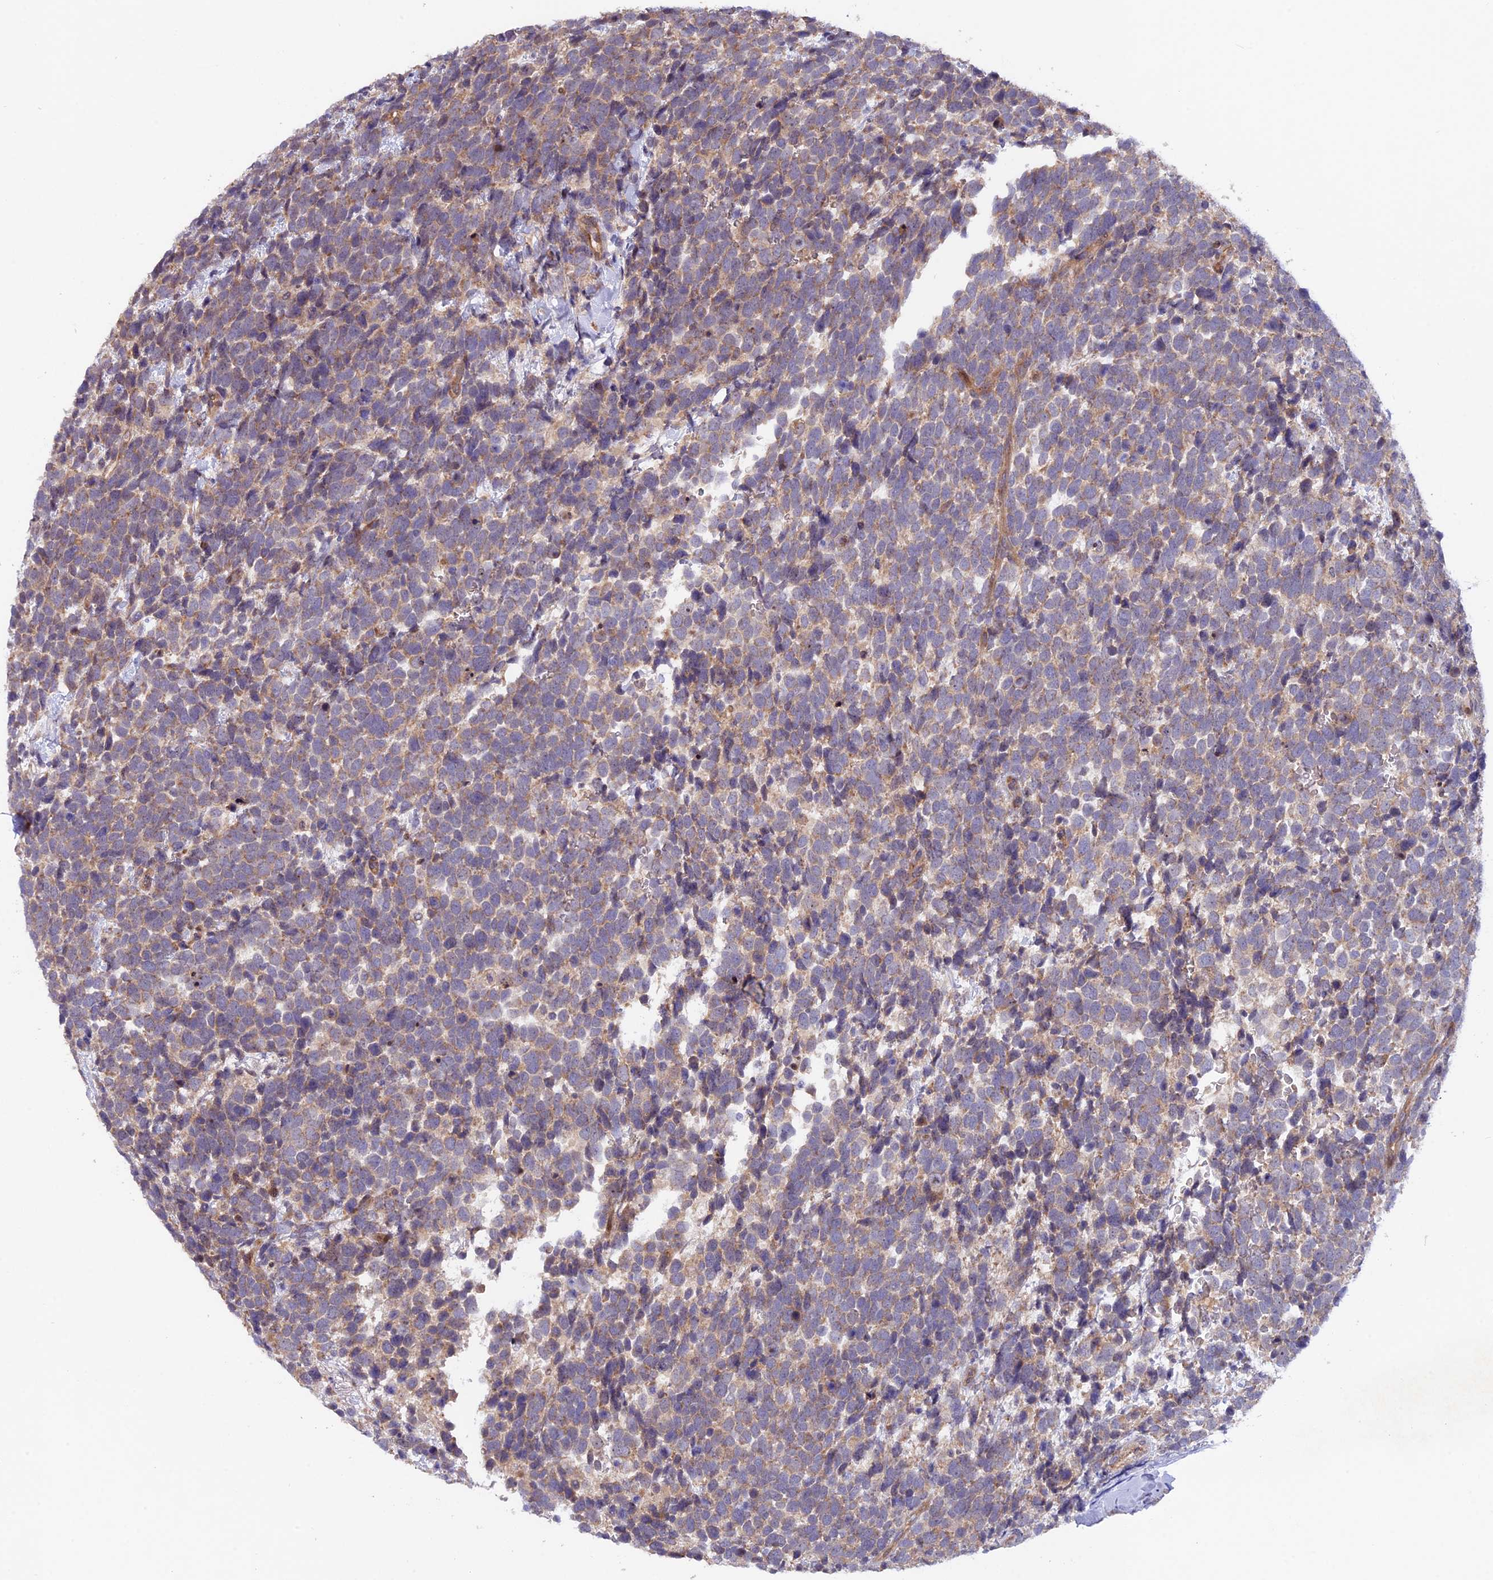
{"staining": {"intensity": "weak", "quantity": ">75%", "location": "cytoplasmic/membranous"}, "tissue": "urothelial cancer", "cell_type": "Tumor cells", "image_type": "cancer", "snomed": [{"axis": "morphology", "description": "Urothelial carcinoma, High grade"}, {"axis": "topography", "description": "Urinary bladder"}], "caption": "Immunohistochemistry (IHC) image of neoplastic tissue: human urothelial carcinoma (high-grade) stained using immunohistochemistry (IHC) shows low levels of weak protein expression localized specifically in the cytoplasmic/membranous of tumor cells, appearing as a cytoplasmic/membranous brown color.", "gene": "FERMT1", "patient": {"sex": "female", "age": 82}}